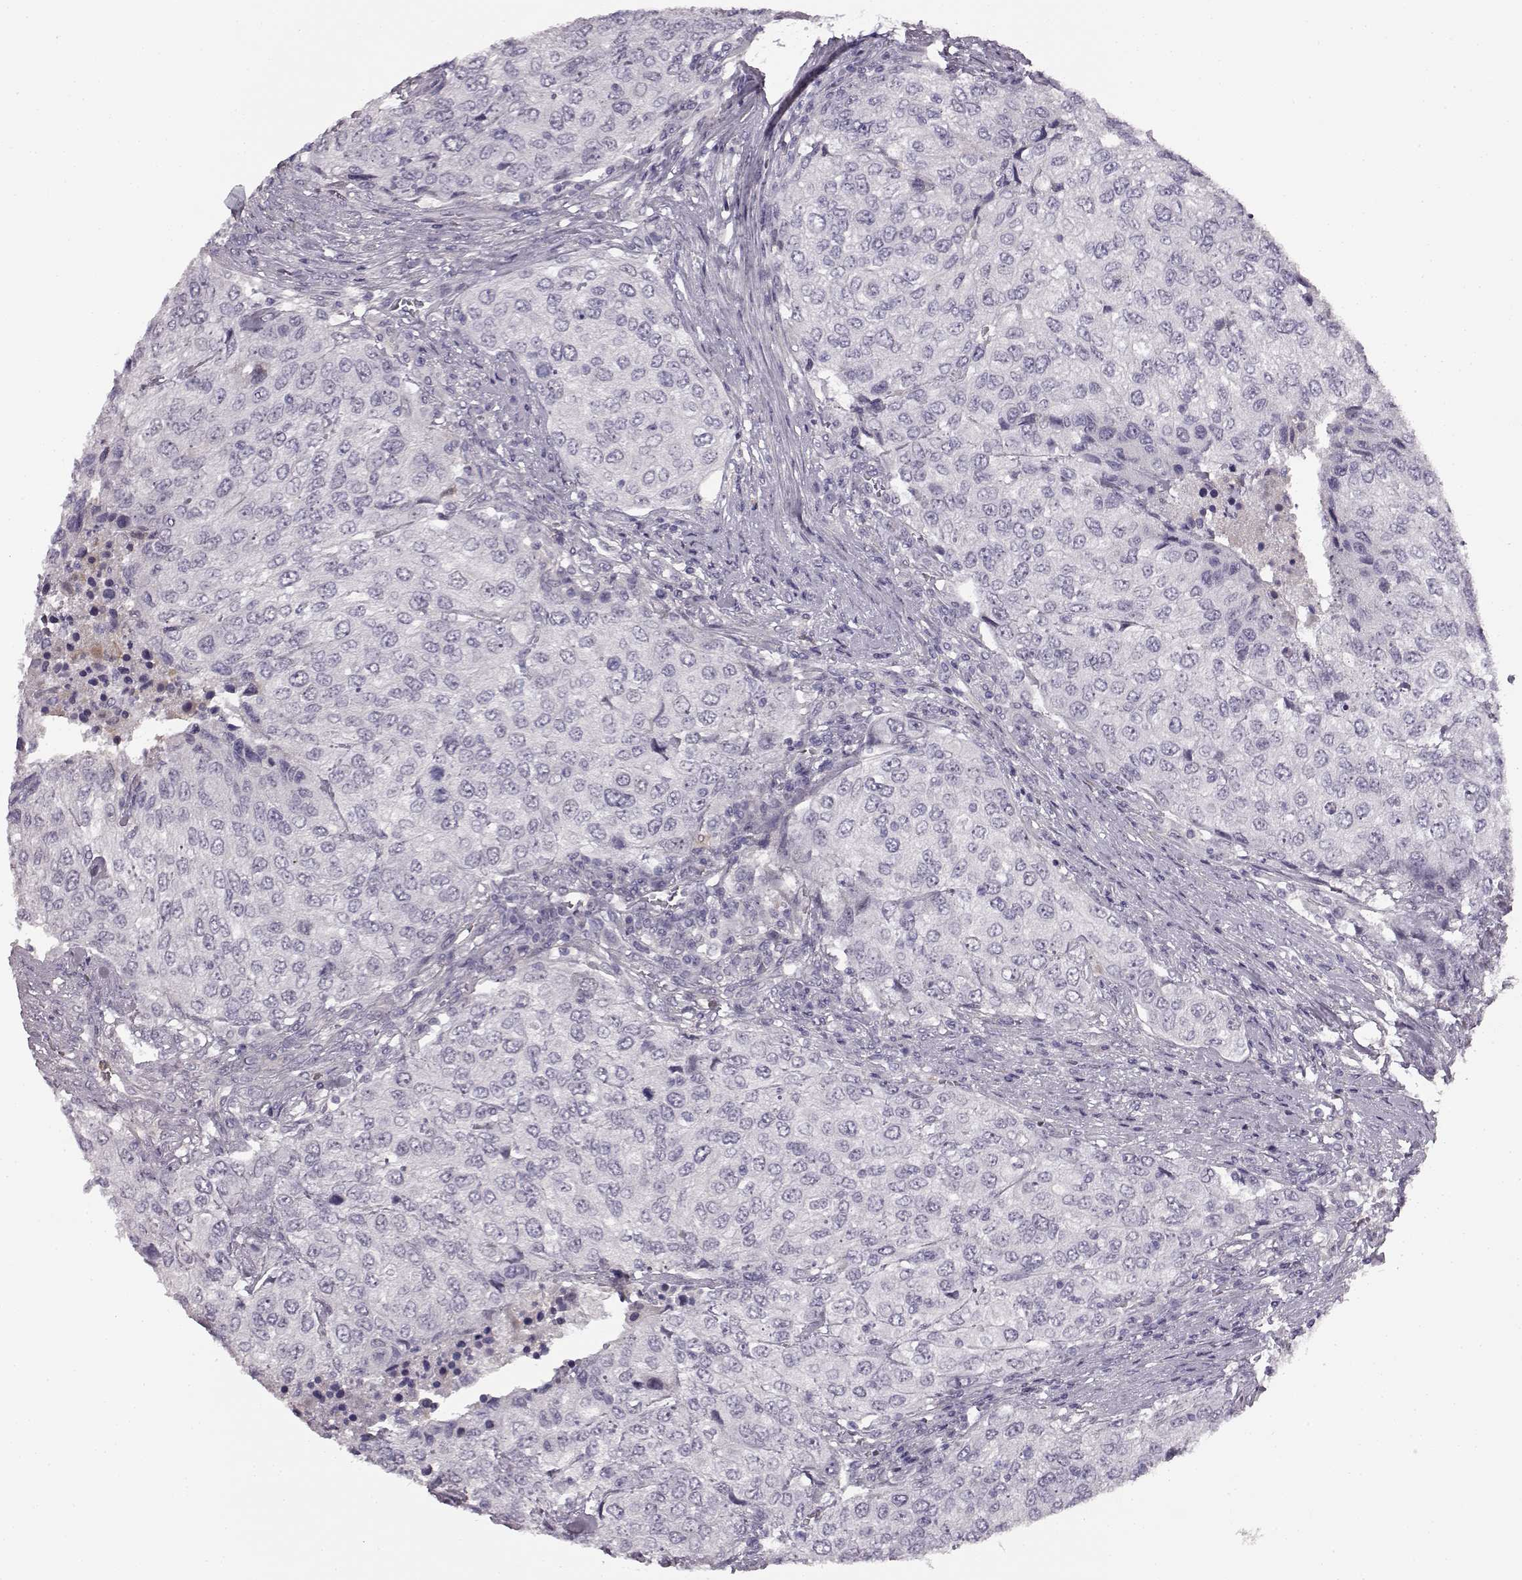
{"staining": {"intensity": "negative", "quantity": "none", "location": "none"}, "tissue": "urothelial cancer", "cell_type": "Tumor cells", "image_type": "cancer", "snomed": [{"axis": "morphology", "description": "Urothelial carcinoma, High grade"}, {"axis": "topography", "description": "Urinary bladder"}], "caption": "The immunohistochemistry micrograph has no significant expression in tumor cells of urothelial cancer tissue. The staining is performed using DAB brown chromogen with nuclei counter-stained in using hematoxylin.", "gene": "TRIM69", "patient": {"sex": "female", "age": 78}}